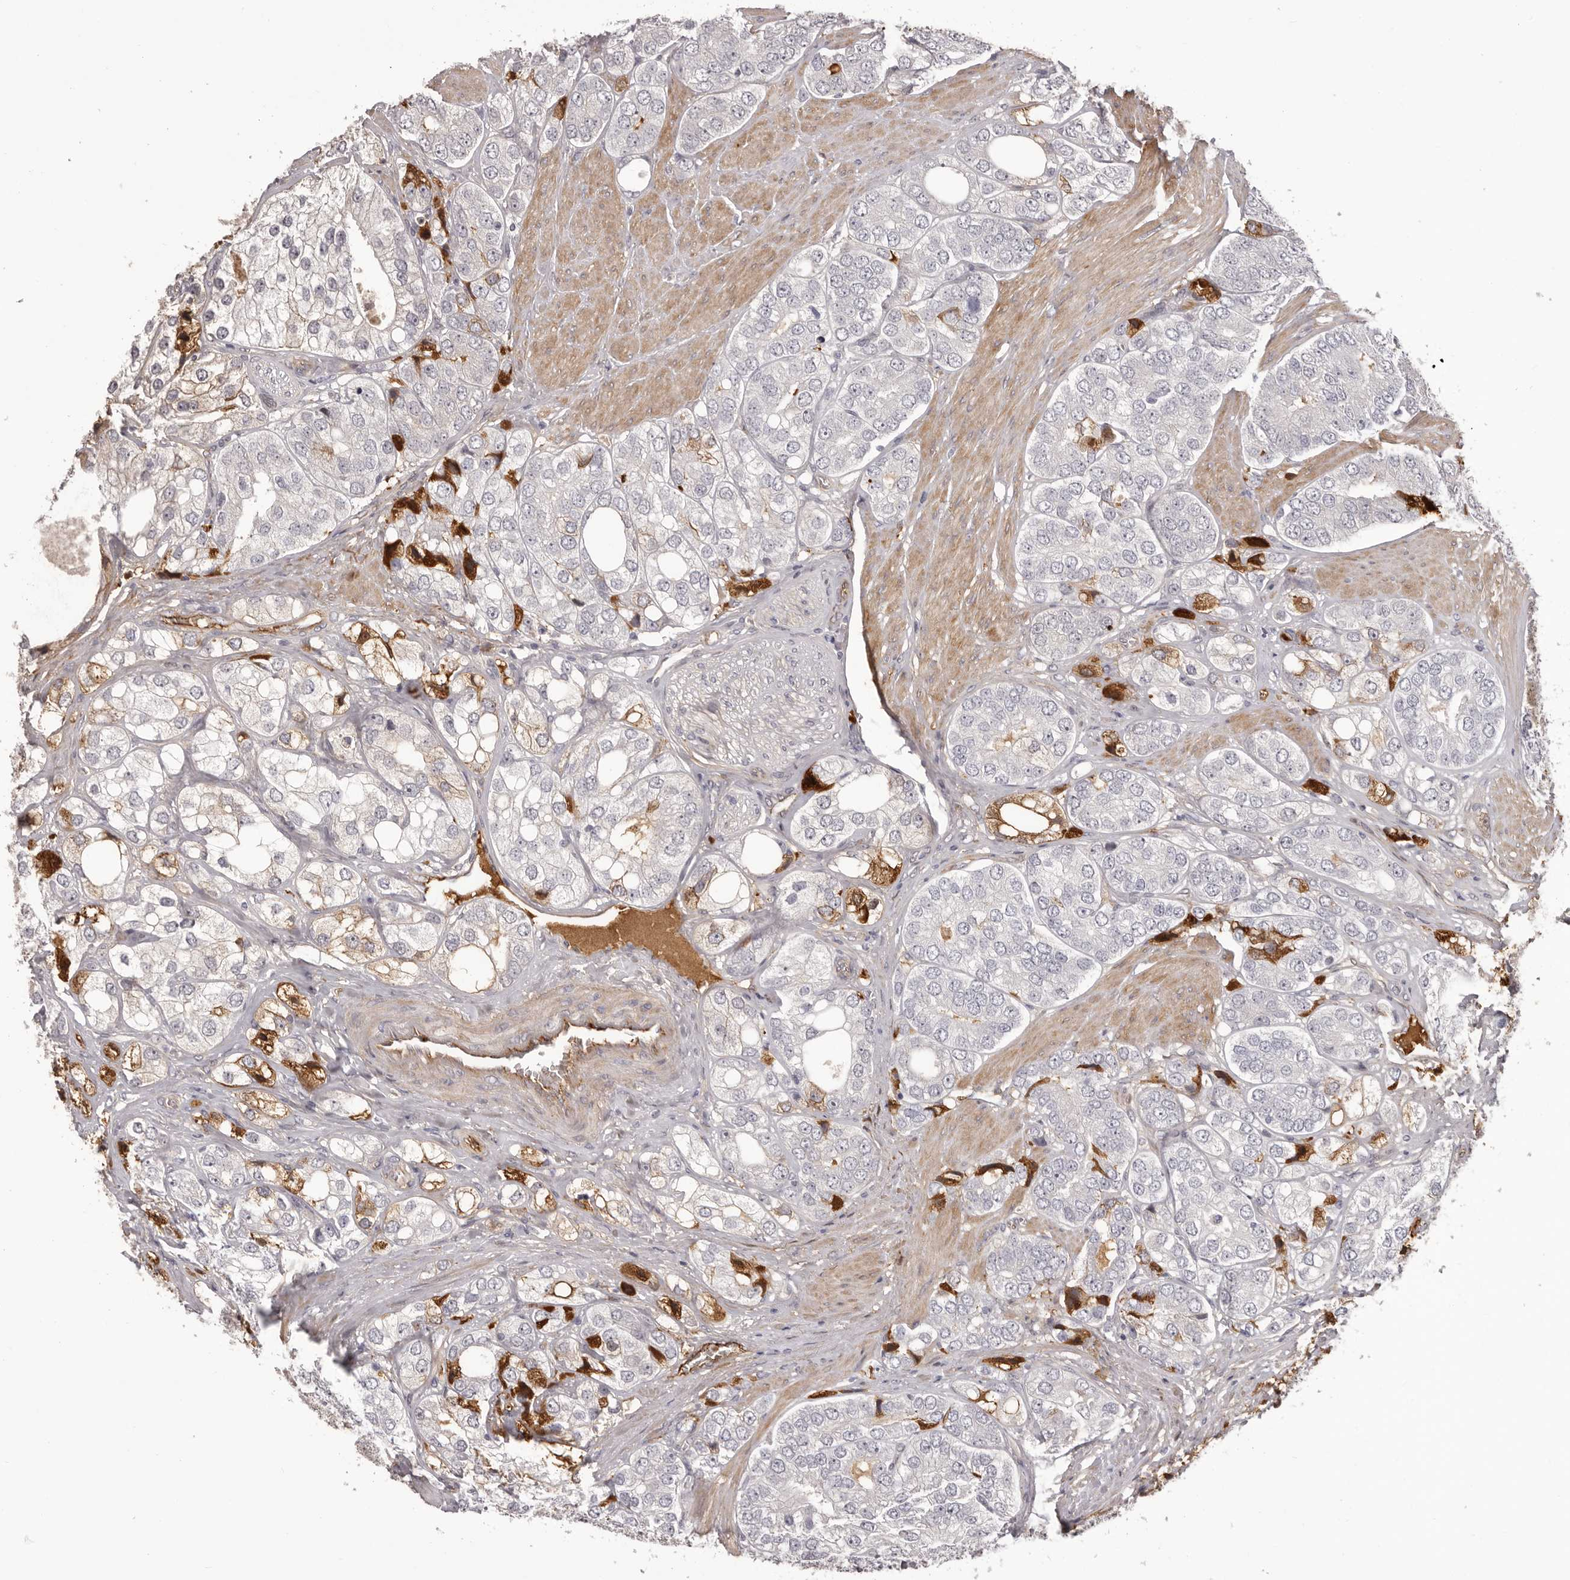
{"staining": {"intensity": "weak", "quantity": "<25%", "location": "cytoplasmic/membranous"}, "tissue": "prostate cancer", "cell_type": "Tumor cells", "image_type": "cancer", "snomed": [{"axis": "morphology", "description": "Adenocarcinoma, High grade"}, {"axis": "topography", "description": "Prostate"}], "caption": "Immunohistochemistry (IHC) photomicrograph of neoplastic tissue: human prostate cancer stained with DAB (3,3'-diaminobenzidine) exhibits no significant protein expression in tumor cells.", "gene": "OTUD3", "patient": {"sex": "male", "age": 50}}